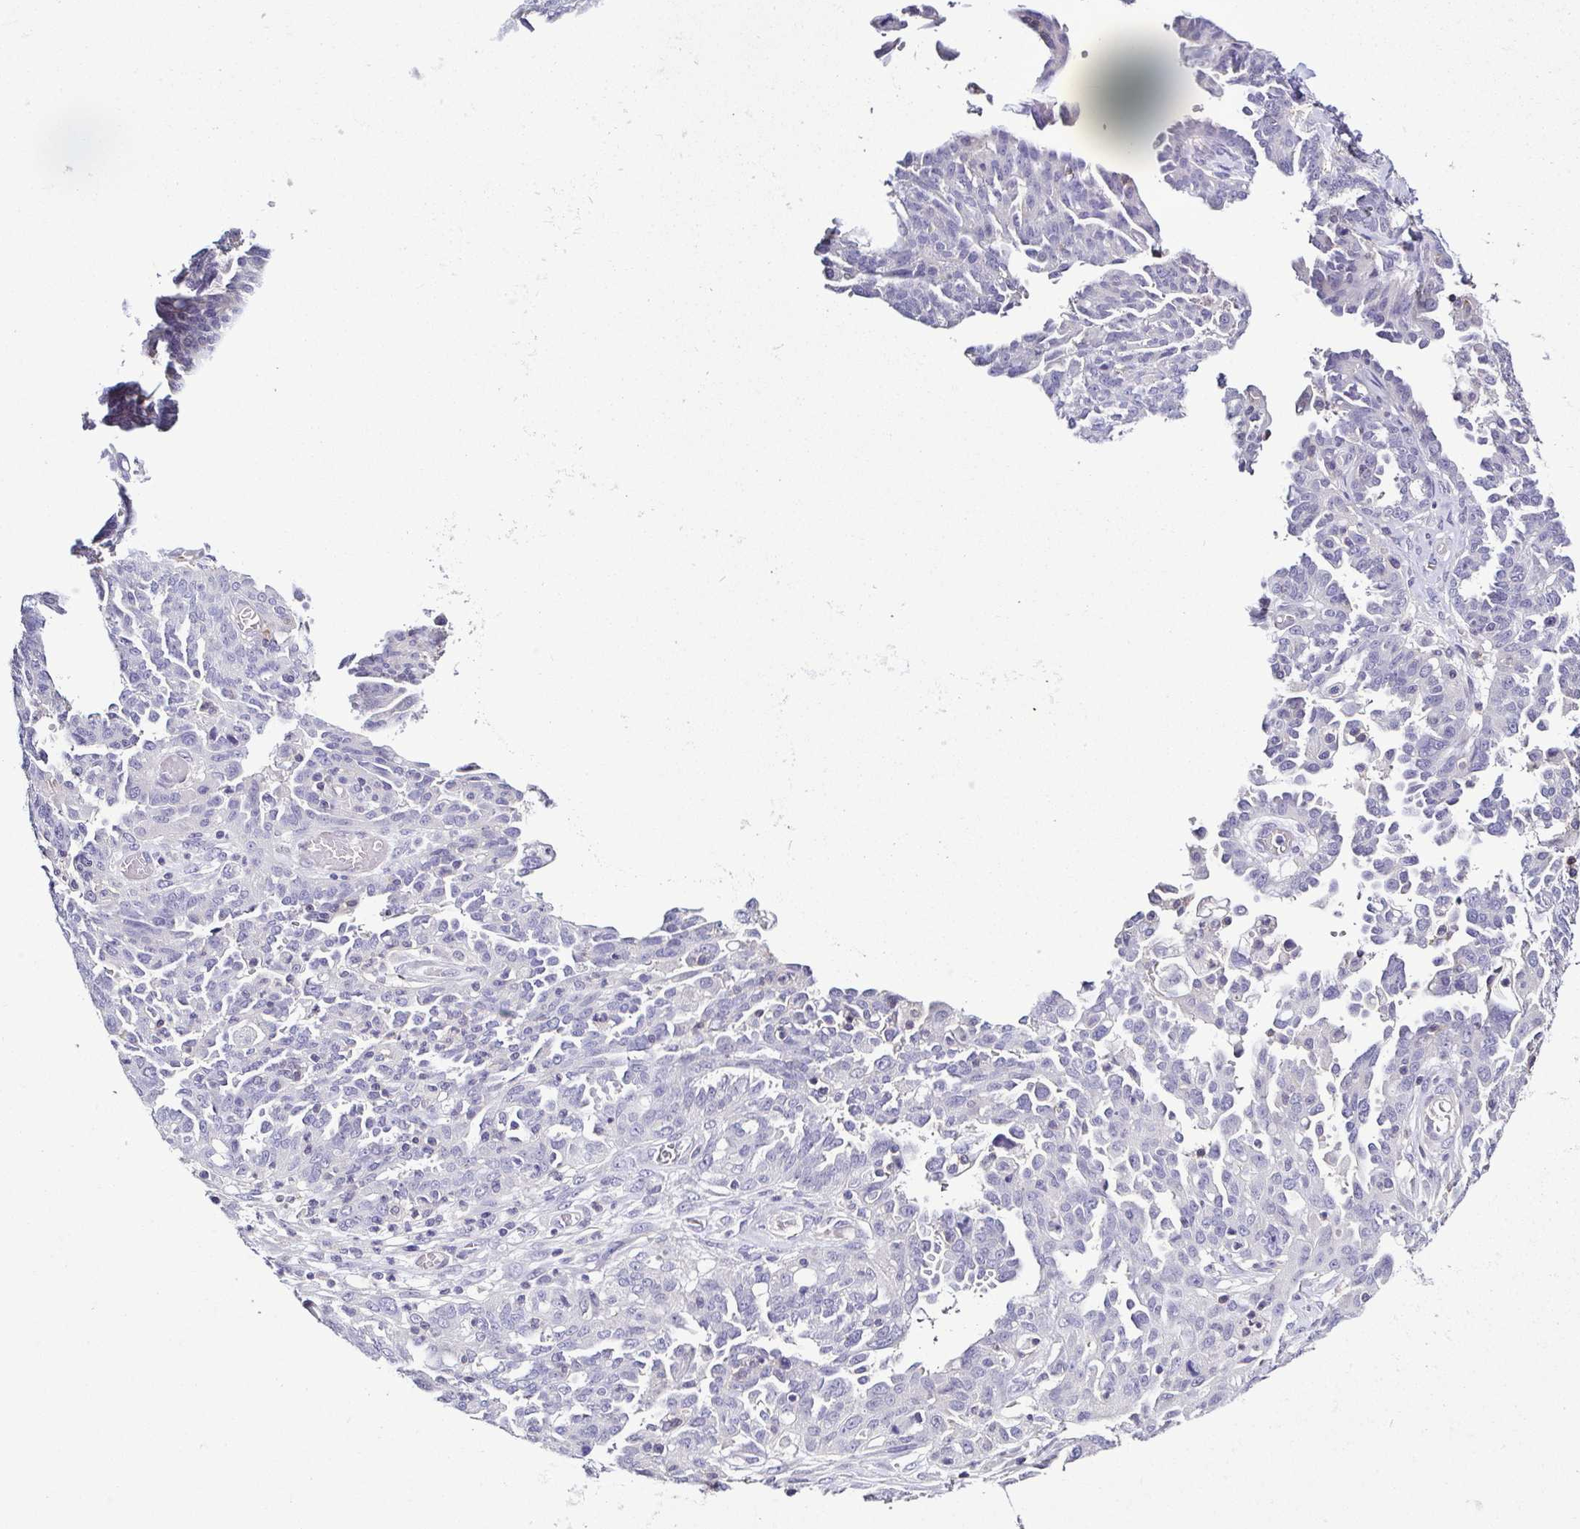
{"staining": {"intensity": "negative", "quantity": "none", "location": "none"}, "tissue": "ovarian cancer", "cell_type": "Tumor cells", "image_type": "cancer", "snomed": [{"axis": "morphology", "description": "Cystadenocarcinoma, serous, NOS"}, {"axis": "topography", "description": "Ovary"}], "caption": "DAB (3,3'-diaminobenzidine) immunohistochemical staining of ovarian cancer displays no significant positivity in tumor cells.", "gene": "TNNT2", "patient": {"sex": "female", "age": 67}}